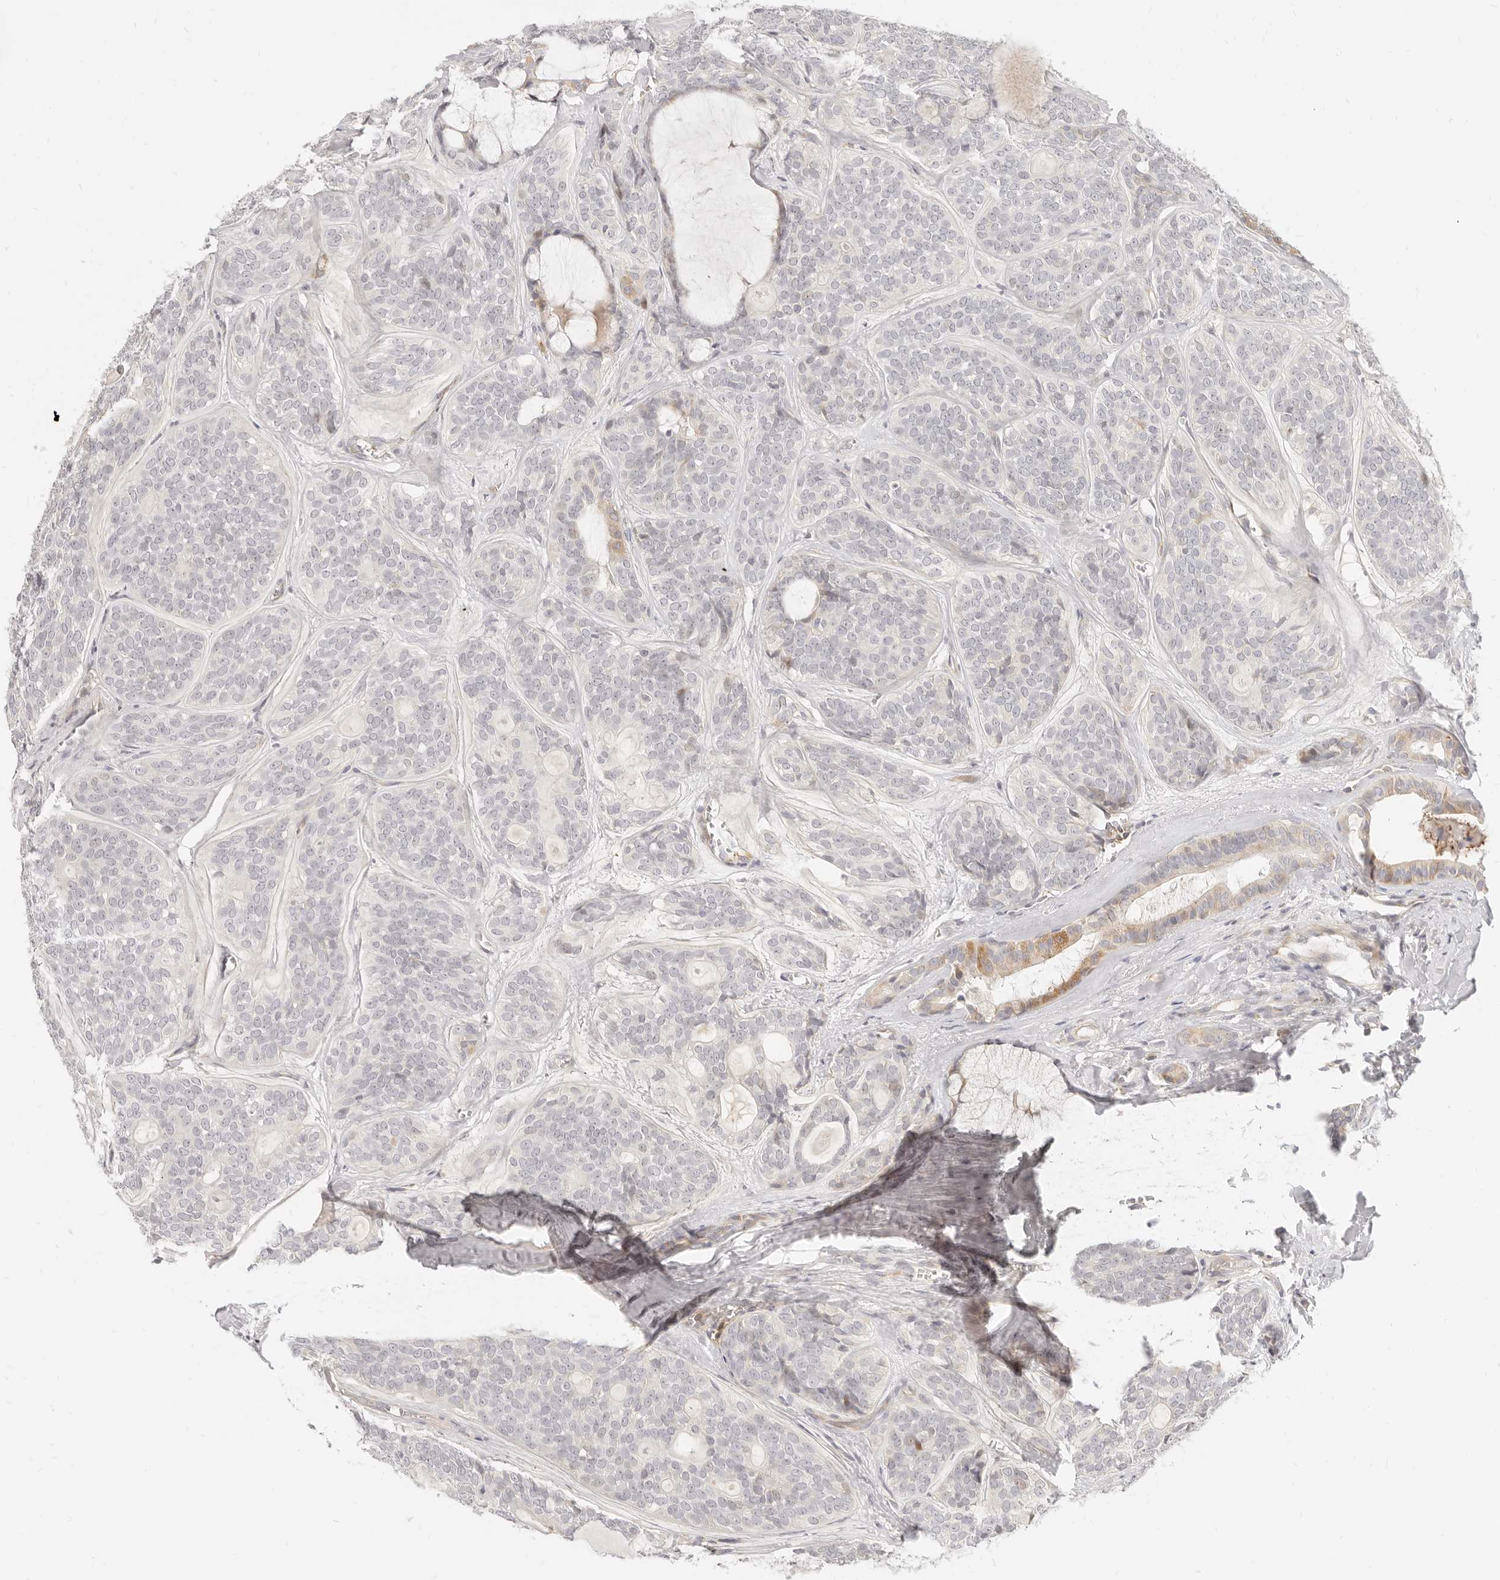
{"staining": {"intensity": "moderate", "quantity": "<25%", "location": "cytoplasmic/membranous"}, "tissue": "head and neck cancer", "cell_type": "Tumor cells", "image_type": "cancer", "snomed": [{"axis": "morphology", "description": "Adenocarcinoma, NOS"}, {"axis": "topography", "description": "Head-Neck"}], "caption": "Moderate cytoplasmic/membranous expression for a protein is appreciated in approximately <25% of tumor cells of head and neck cancer using immunohistochemistry.", "gene": "LTB4R2", "patient": {"sex": "male", "age": 66}}